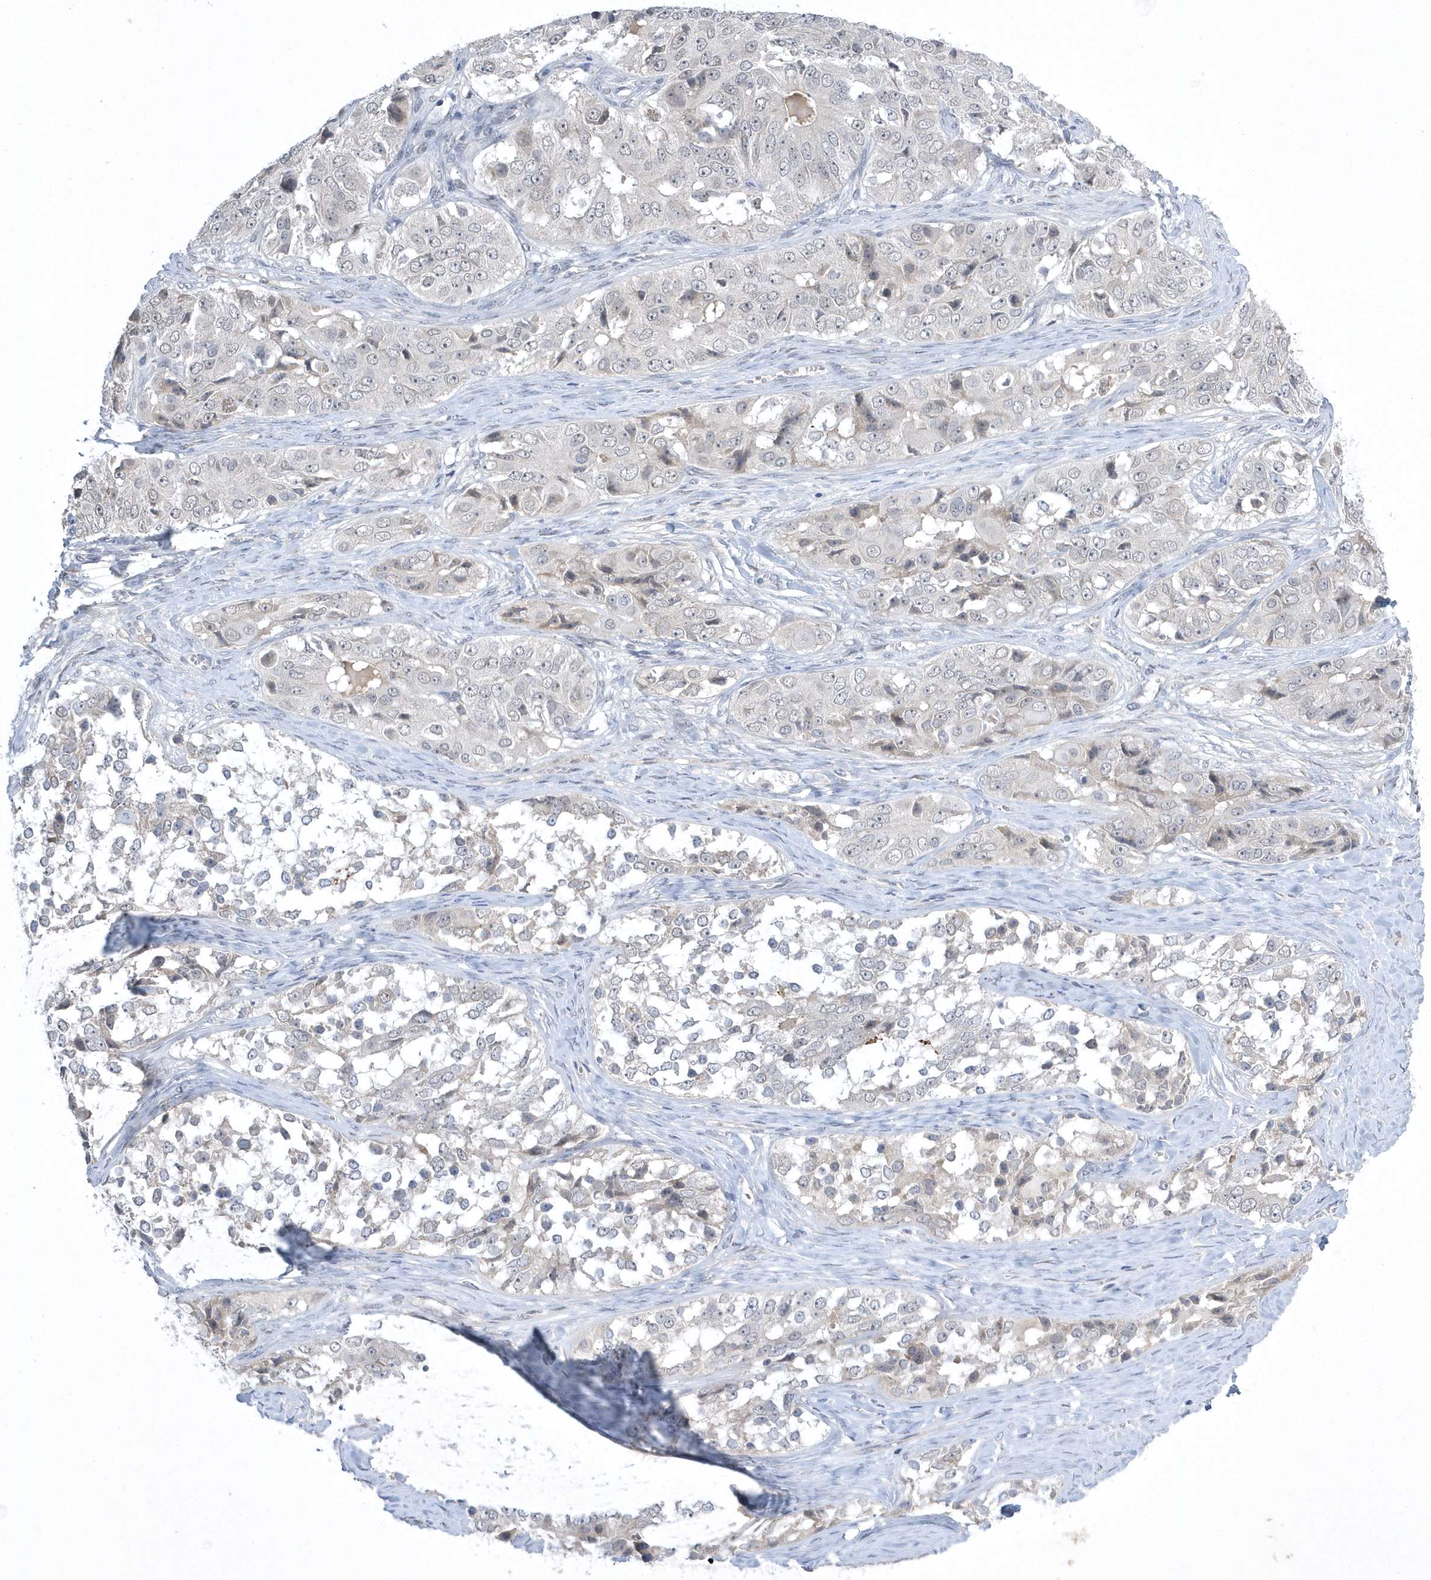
{"staining": {"intensity": "negative", "quantity": "none", "location": "none"}, "tissue": "ovarian cancer", "cell_type": "Tumor cells", "image_type": "cancer", "snomed": [{"axis": "morphology", "description": "Carcinoma, endometroid"}, {"axis": "topography", "description": "Ovary"}], "caption": "Immunohistochemistry (IHC) of human endometroid carcinoma (ovarian) reveals no positivity in tumor cells. (Brightfield microscopy of DAB immunohistochemistry at high magnification).", "gene": "ZC3H12D", "patient": {"sex": "female", "age": 51}}